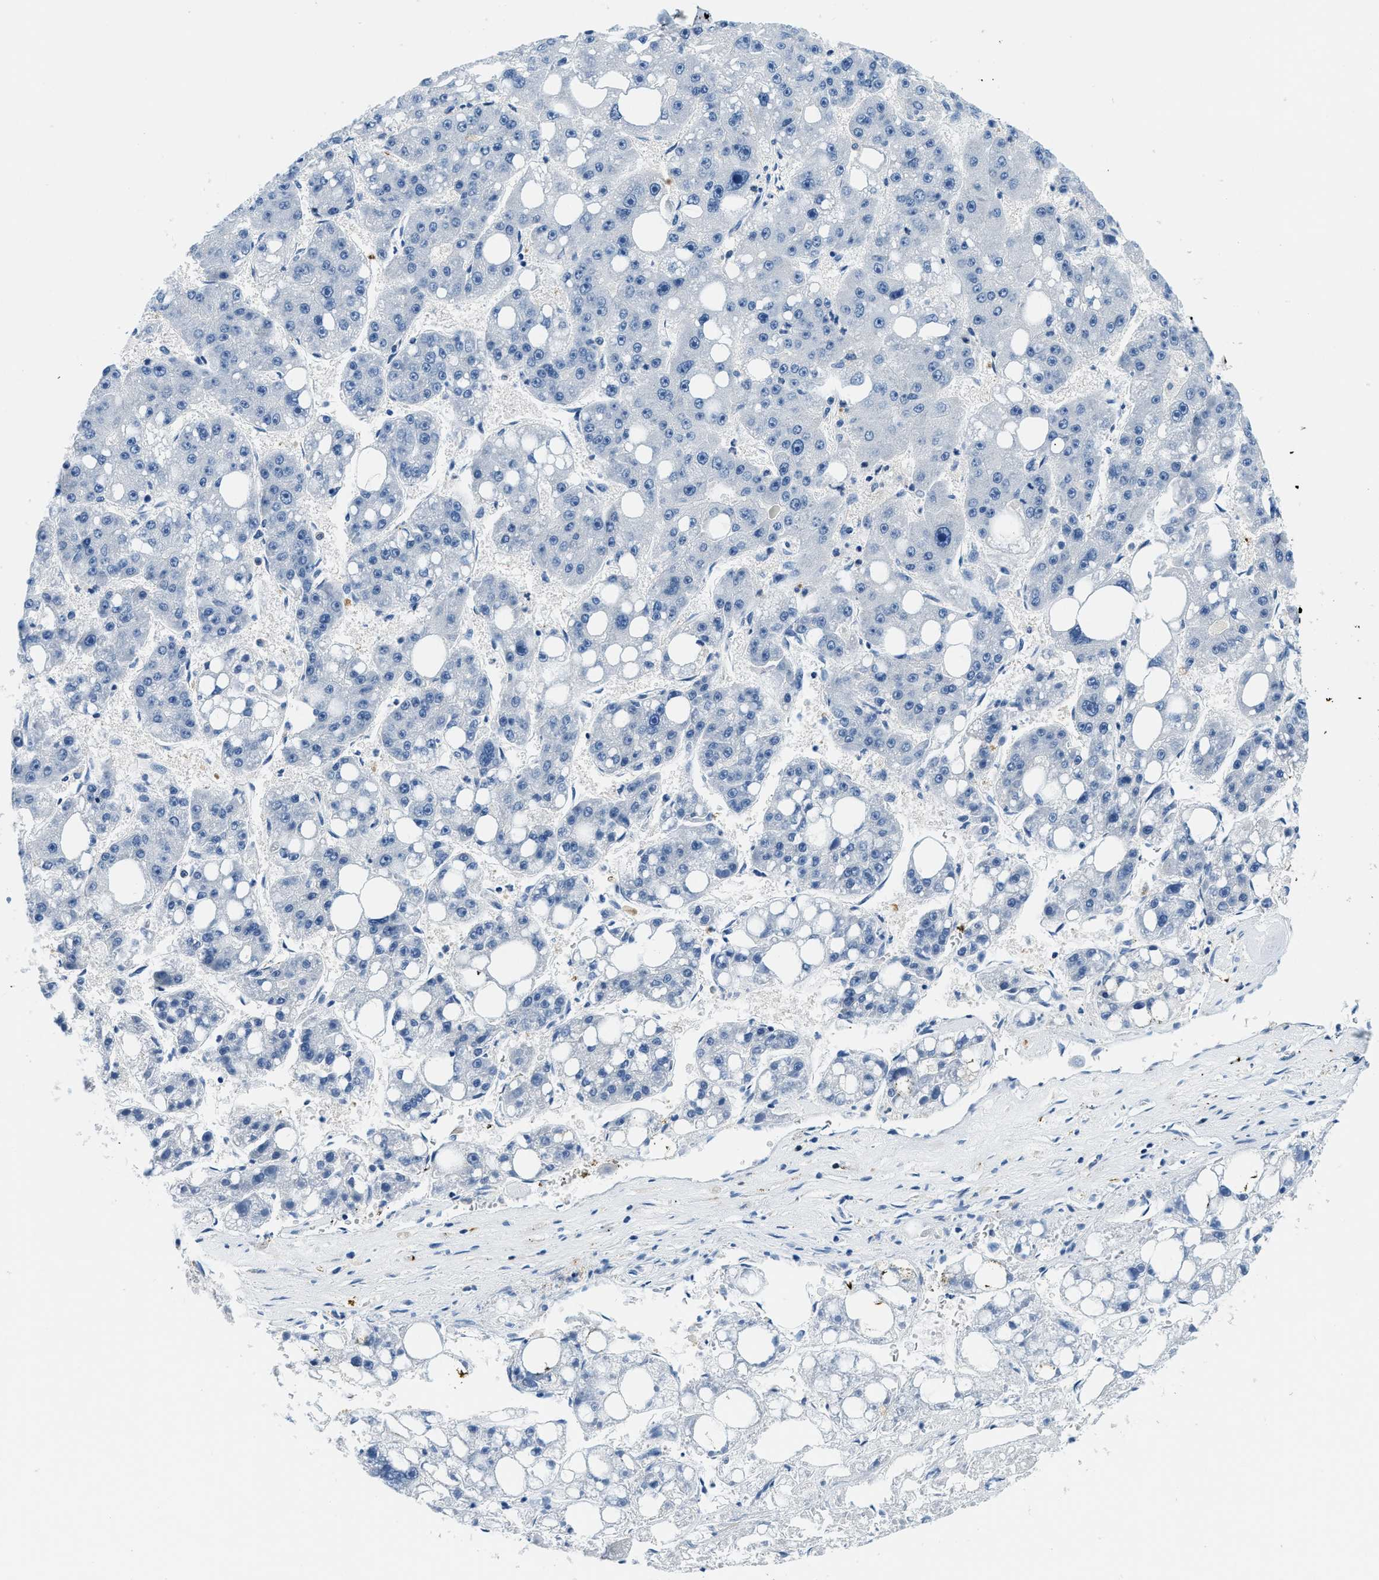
{"staining": {"intensity": "negative", "quantity": "none", "location": "none"}, "tissue": "liver cancer", "cell_type": "Tumor cells", "image_type": "cancer", "snomed": [{"axis": "morphology", "description": "Carcinoma, Hepatocellular, NOS"}, {"axis": "topography", "description": "Liver"}], "caption": "High magnification brightfield microscopy of liver cancer stained with DAB (3,3'-diaminobenzidine) (brown) and counterstained with hematoxylin (blue): tumor cells show no significant expression.", "gene": "CAPG", "patient": {"sex": "female", "age": 61}}